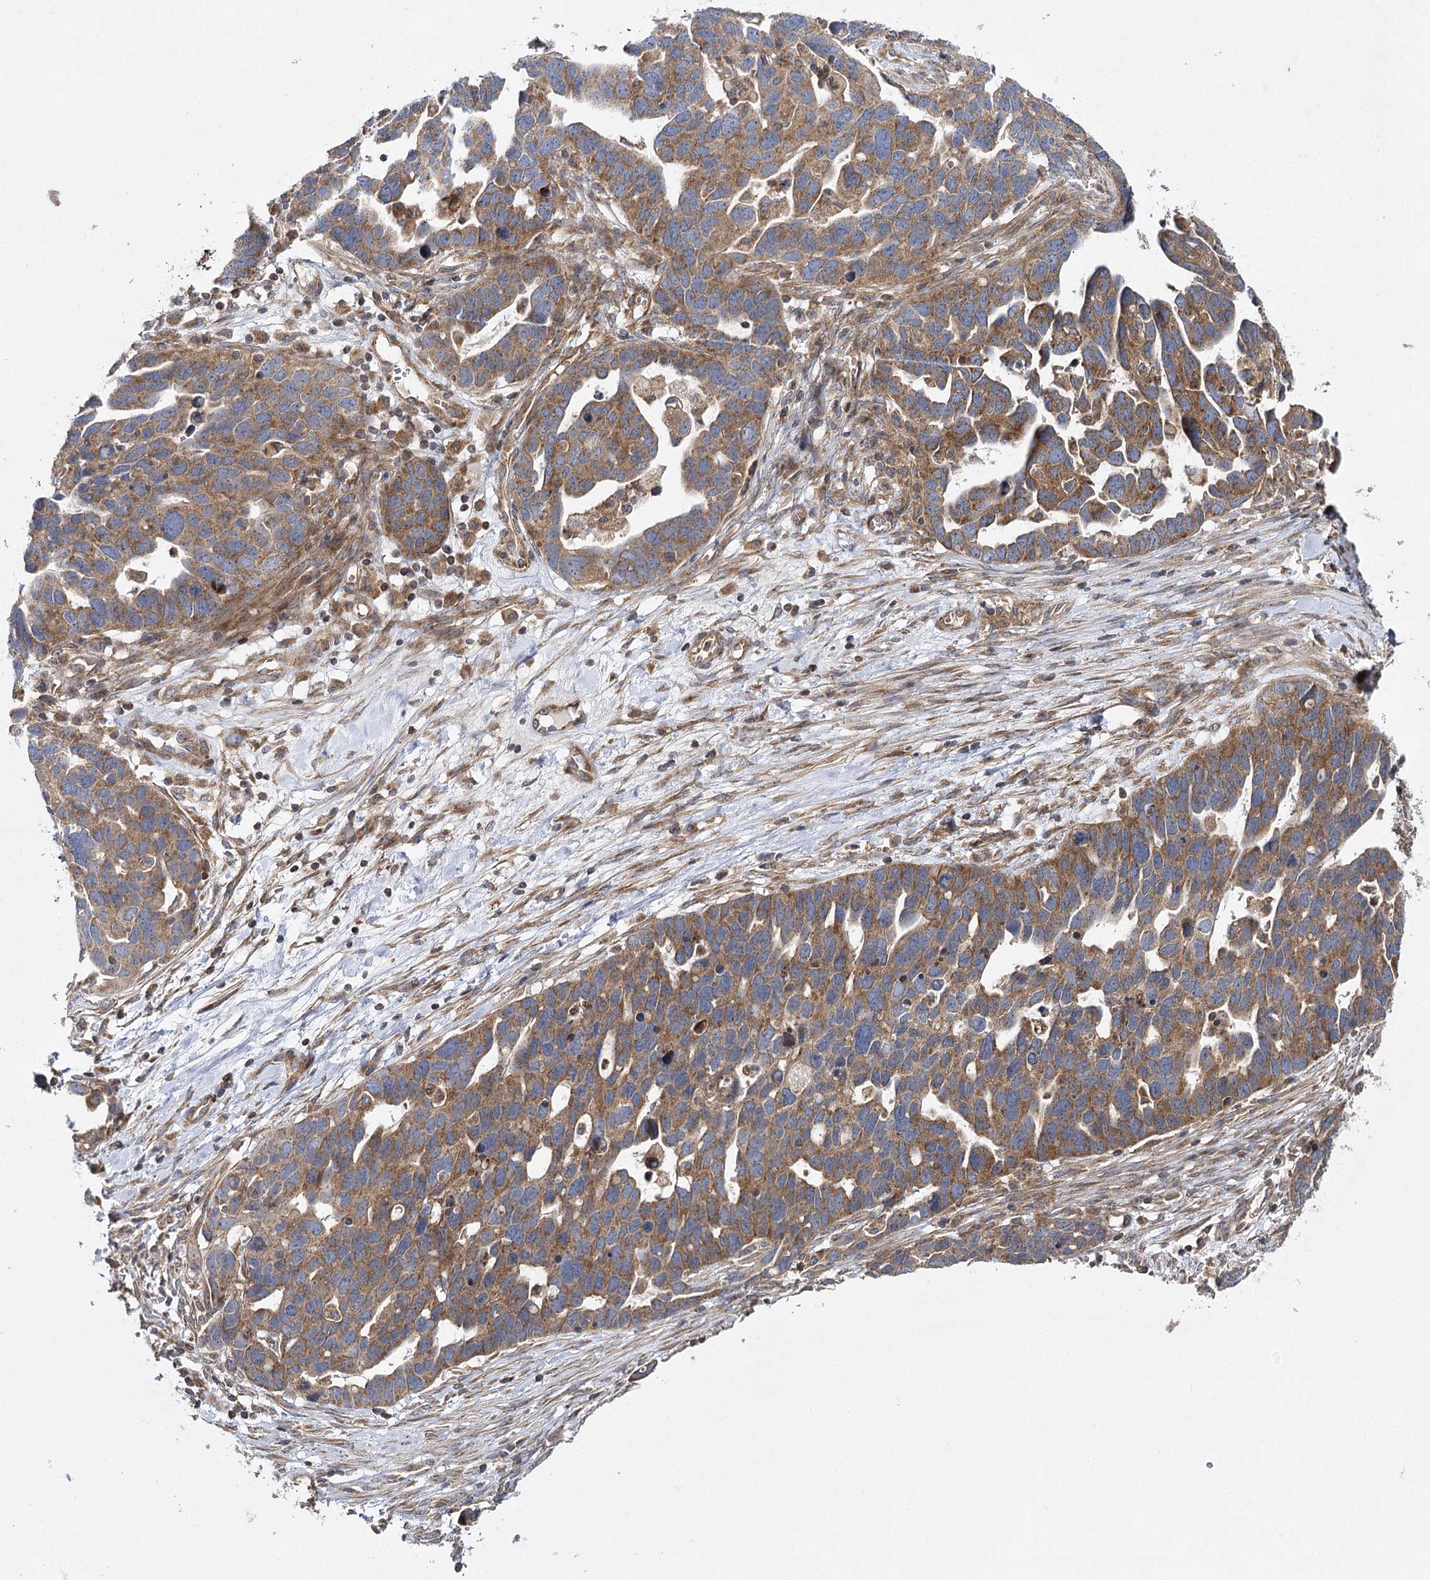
{"staining": {"intensity": "moderate", "quantity": ">75%", "location": "cytoplasmic/membranous"}, "tissue": "ovarian cancer", "cell_type": "Tumor cells", "image_type": "cancer", "snomed": [{"axis": "morphology", "description": "Cystadenocarcinoma, serous, NOS"}, {"axis": "topography", "description": "Ovary"}], "caption": "Protein analysis of ovarian cancer (serous cystadenocarcinoma) tissue exhibits moderate cytoplasmic/membranous expression in approximately >75% of tumor cells.", "gene": "DNAJC13", "patient": {"sex": "female", "age": 54}}